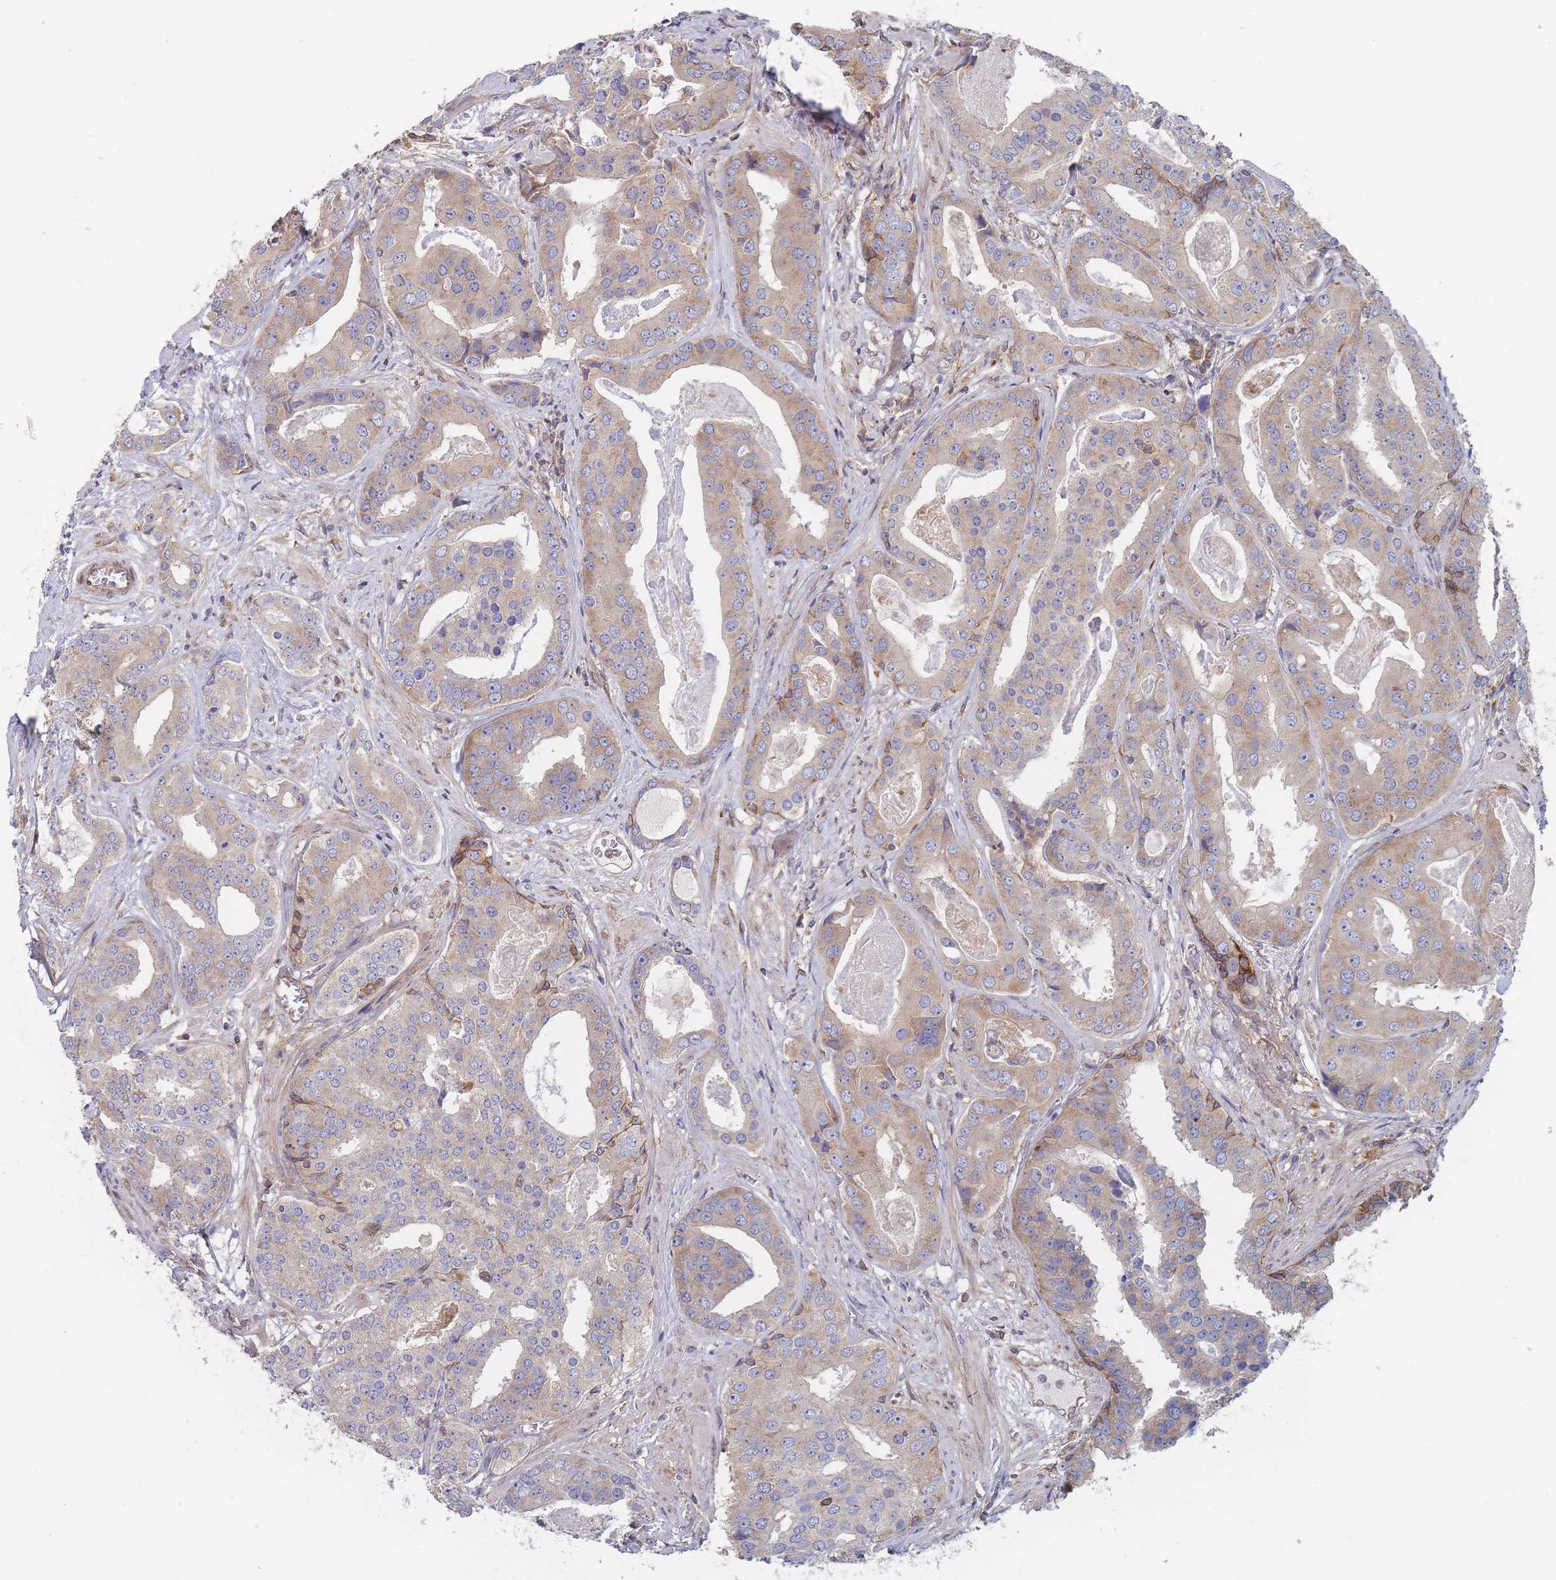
{"staining": {"intensity": "weak", "quantity": "25%-75%", "location": "cytoplasmic/membranous"}, "tissue": "prostate cancer", "cell_type": "Tumor cells", "image_type": "cancer", "snomed": [{"axis": "morphology", "description": "Adenocarcinoma, High grade"}, {"axis": "topography", "description": "Prostate"}], "caption": "Immunohistochemistry (IHC) of human prostate cancer demonstrates low levels of weak cytoplasmic/membranous positivity in about 25%-75% of tumor cells.", "gene": "KDSR", "patient": {"sex": "male", "age": 71}}